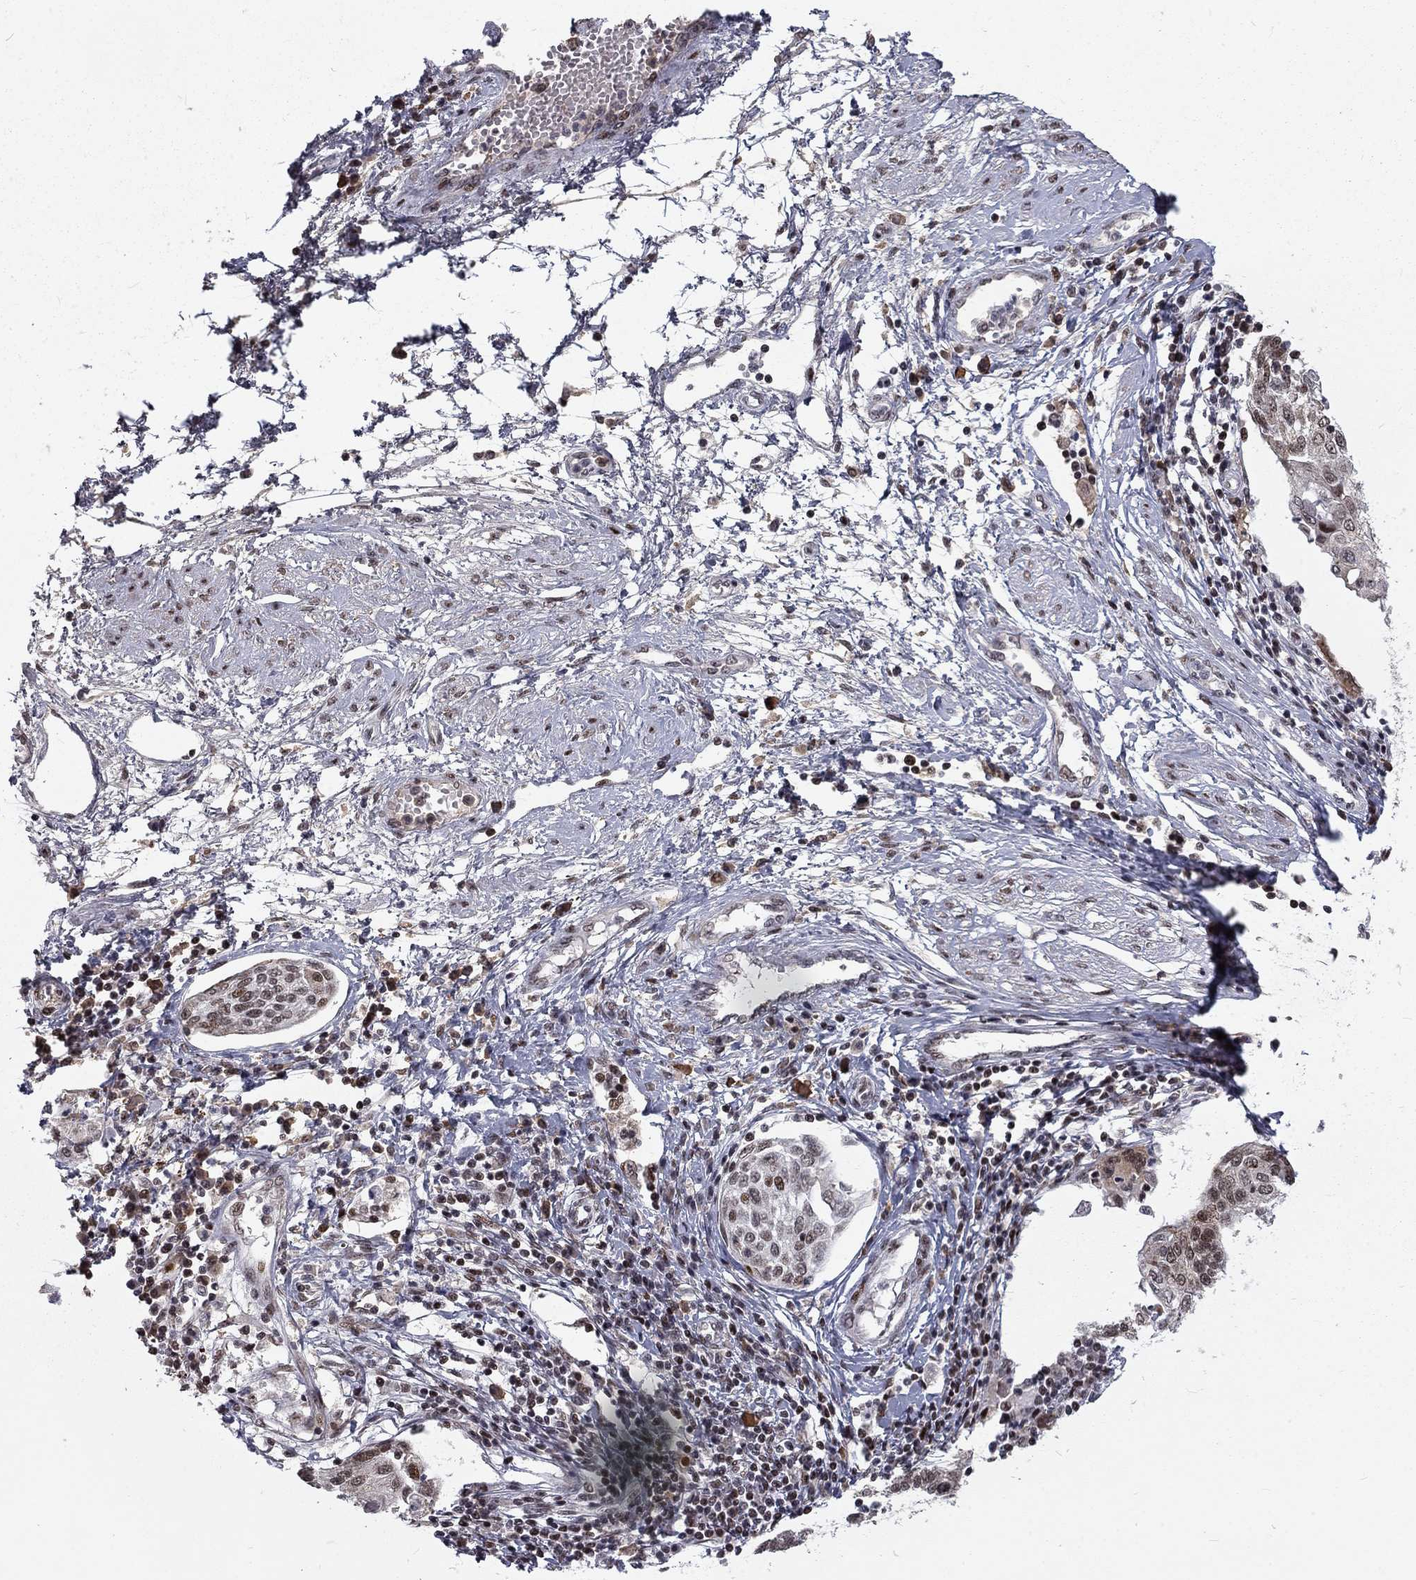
{"staining": {"intensity": "strong", "quantity": "<25%", "location": "nuclear"}, "tissue": "cervical cancer", "cell_type": "Tumor cells", "image_type": "cancer", "snomed": [{"axis": "morphology", "description": "Squamous cell carcinoma, NOS"}, {"axis": "topography", "description": "Cervix"}], "caption": "IHC of human cervical cancer demonstrates medium levels of strong nuclear staining in about <25% of tumor cells.", "gene": "TCEAL1", "patient": {"sex": "female", "age": 34}}